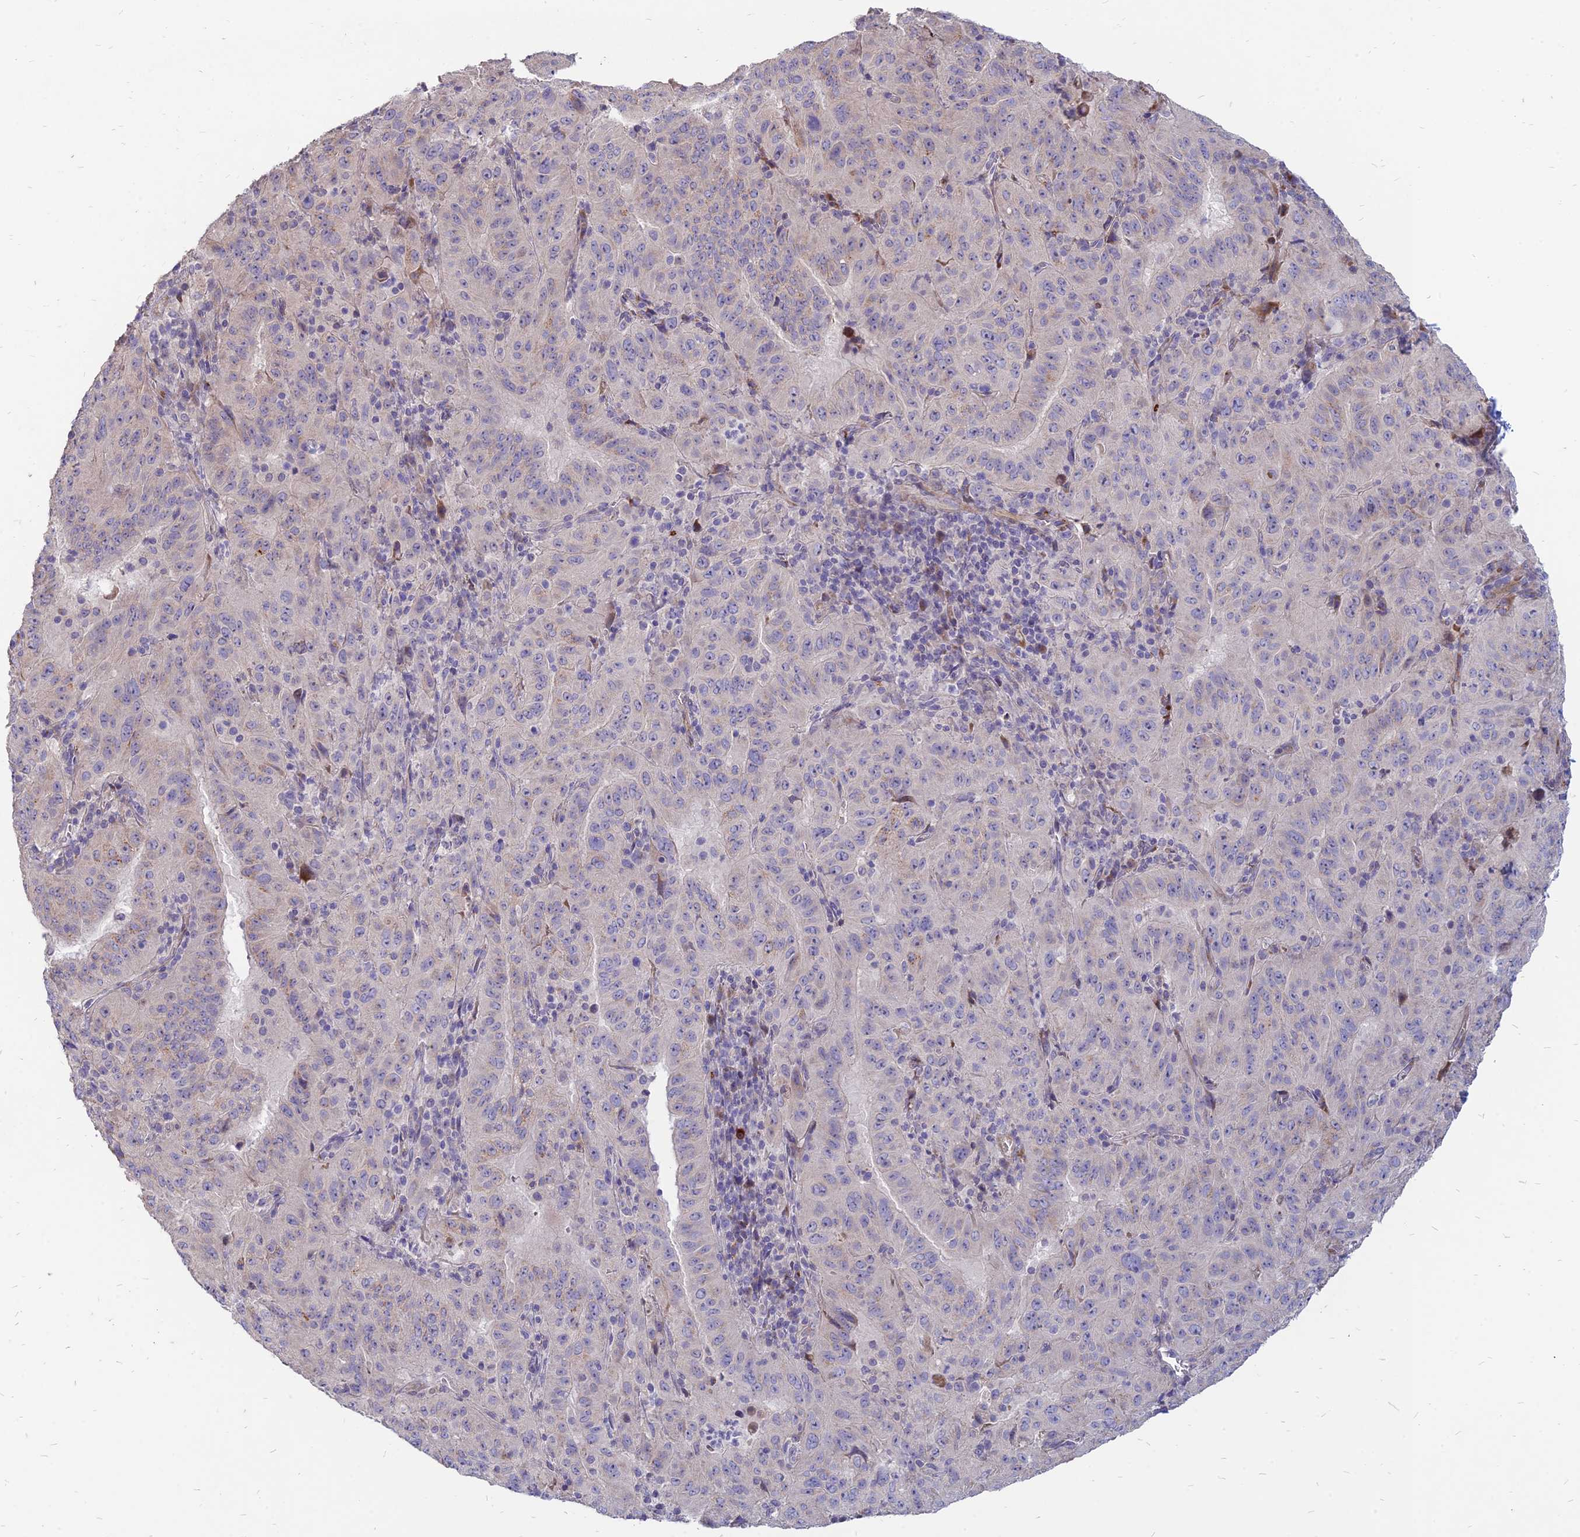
{"staining": {"intensity": "negative", "quantity": "none", "location": "none"}, "tissue": "pancreatic cancer", "cell_type": "Tumor cells", "image_type": "cancer", "snomed": [{"axis": "morphology", "description": "Adenocarcinoma, NOS"}, {"axis": "topography", "description": "Pancreas"}], "caption": "The photomicrograph reveals no significant staining in tumor cells of pancreatic cancer.", "gene": "ST3GAL6", "patient": {"sex": "male", "age": 63}}